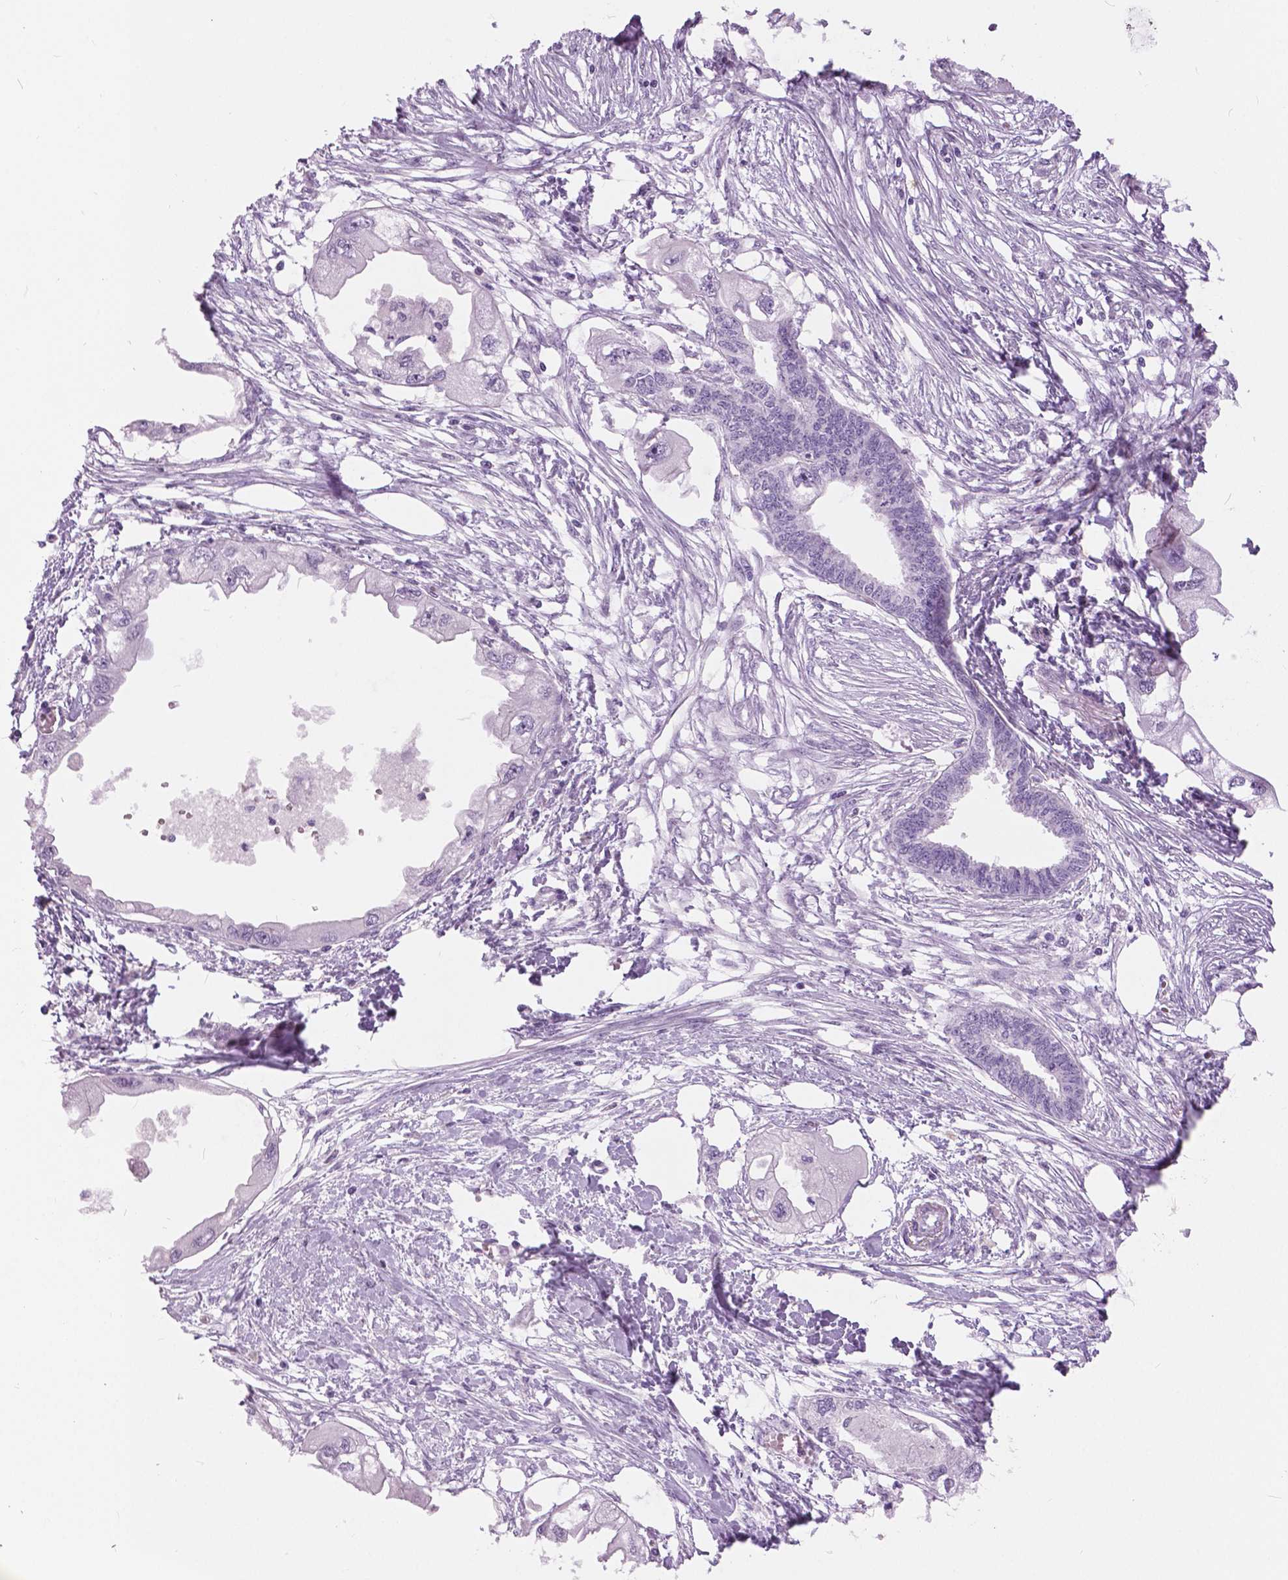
{"staining": {"intensity": "negative", "quantity": "none", "location": "none"}, "tissue": "endometrial cancer", "cell_type": "Tumor cells", "image_type": "cancer", "snomed": [{"axis": "morphology", "description": "Adenocarcinoma, NOS"}, {"axis": "morphology", "description": "Adenocarcinoma, metastatic, NOS"}, {"axis": "topography", "description": "Adipose tissue"}, {"axis": "topography", "description": "Endometrium"}], "caption": "Endometrial cancer stained for a protein using immunohistochemistry exhibits no expression tumor cells.", "gene": "MYOM1", "patient": {"sex": "female", "age": 67}}